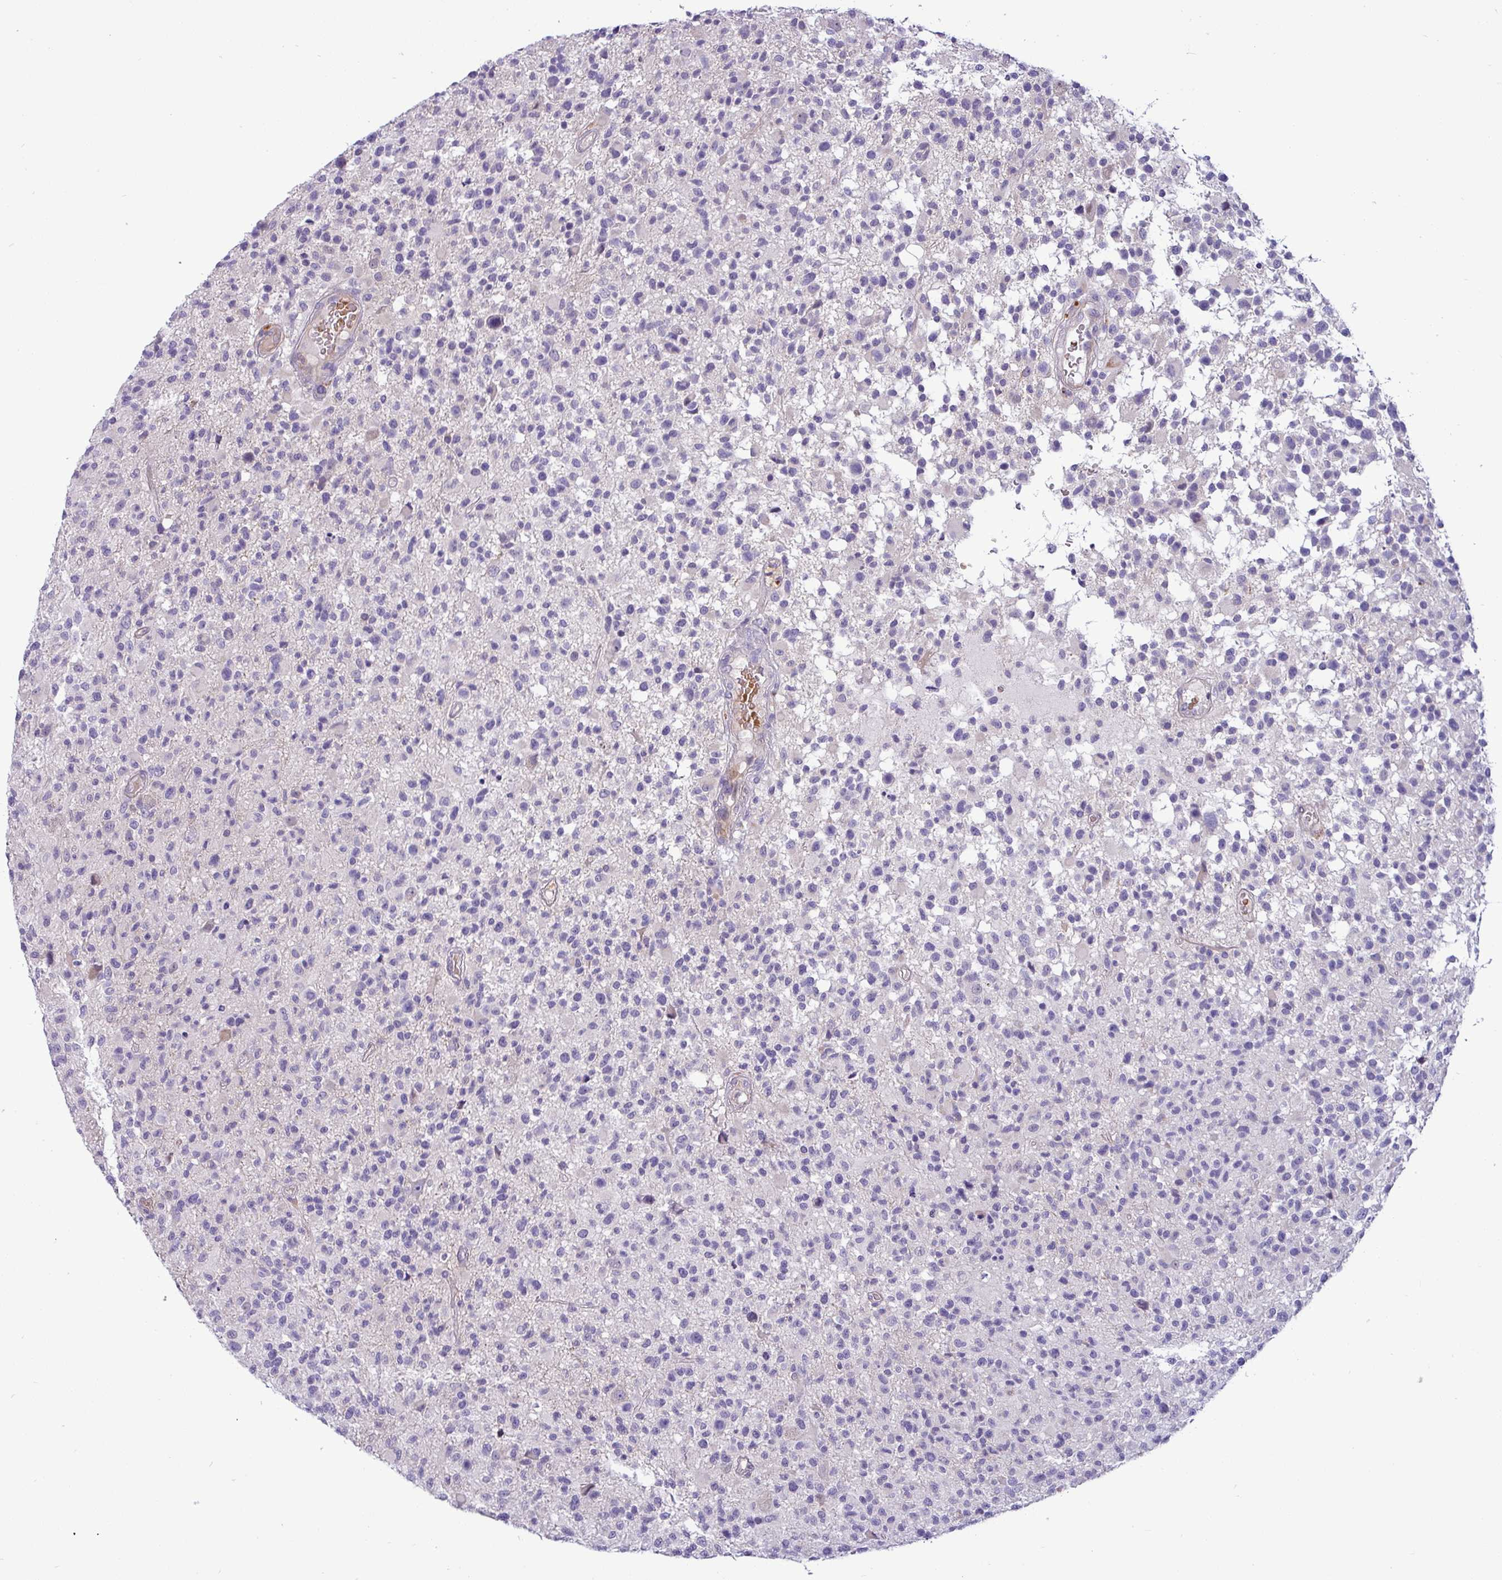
{"staining": {"intensity": "negative", "quantity": "none", "location": "none"}, "tissue": "glioma", "cell_type": "Tumor cells", "image_type": "cancer", "snomed": [{"axis": "morphology", "description": "Glioma, malignant, High grade"}, {"axis": "morphology", "description": "Glioblastoma, NOS"}, {"axis": "topography", "description": "Brain"}], "caption": "Histopathology image shows no significant protein staining in tumor cells of glioblastoma. (IHC, brightfield microscopy, high magnification).", "gene": "ACAP3", "patient": {"sex": "male", "age": 60}}